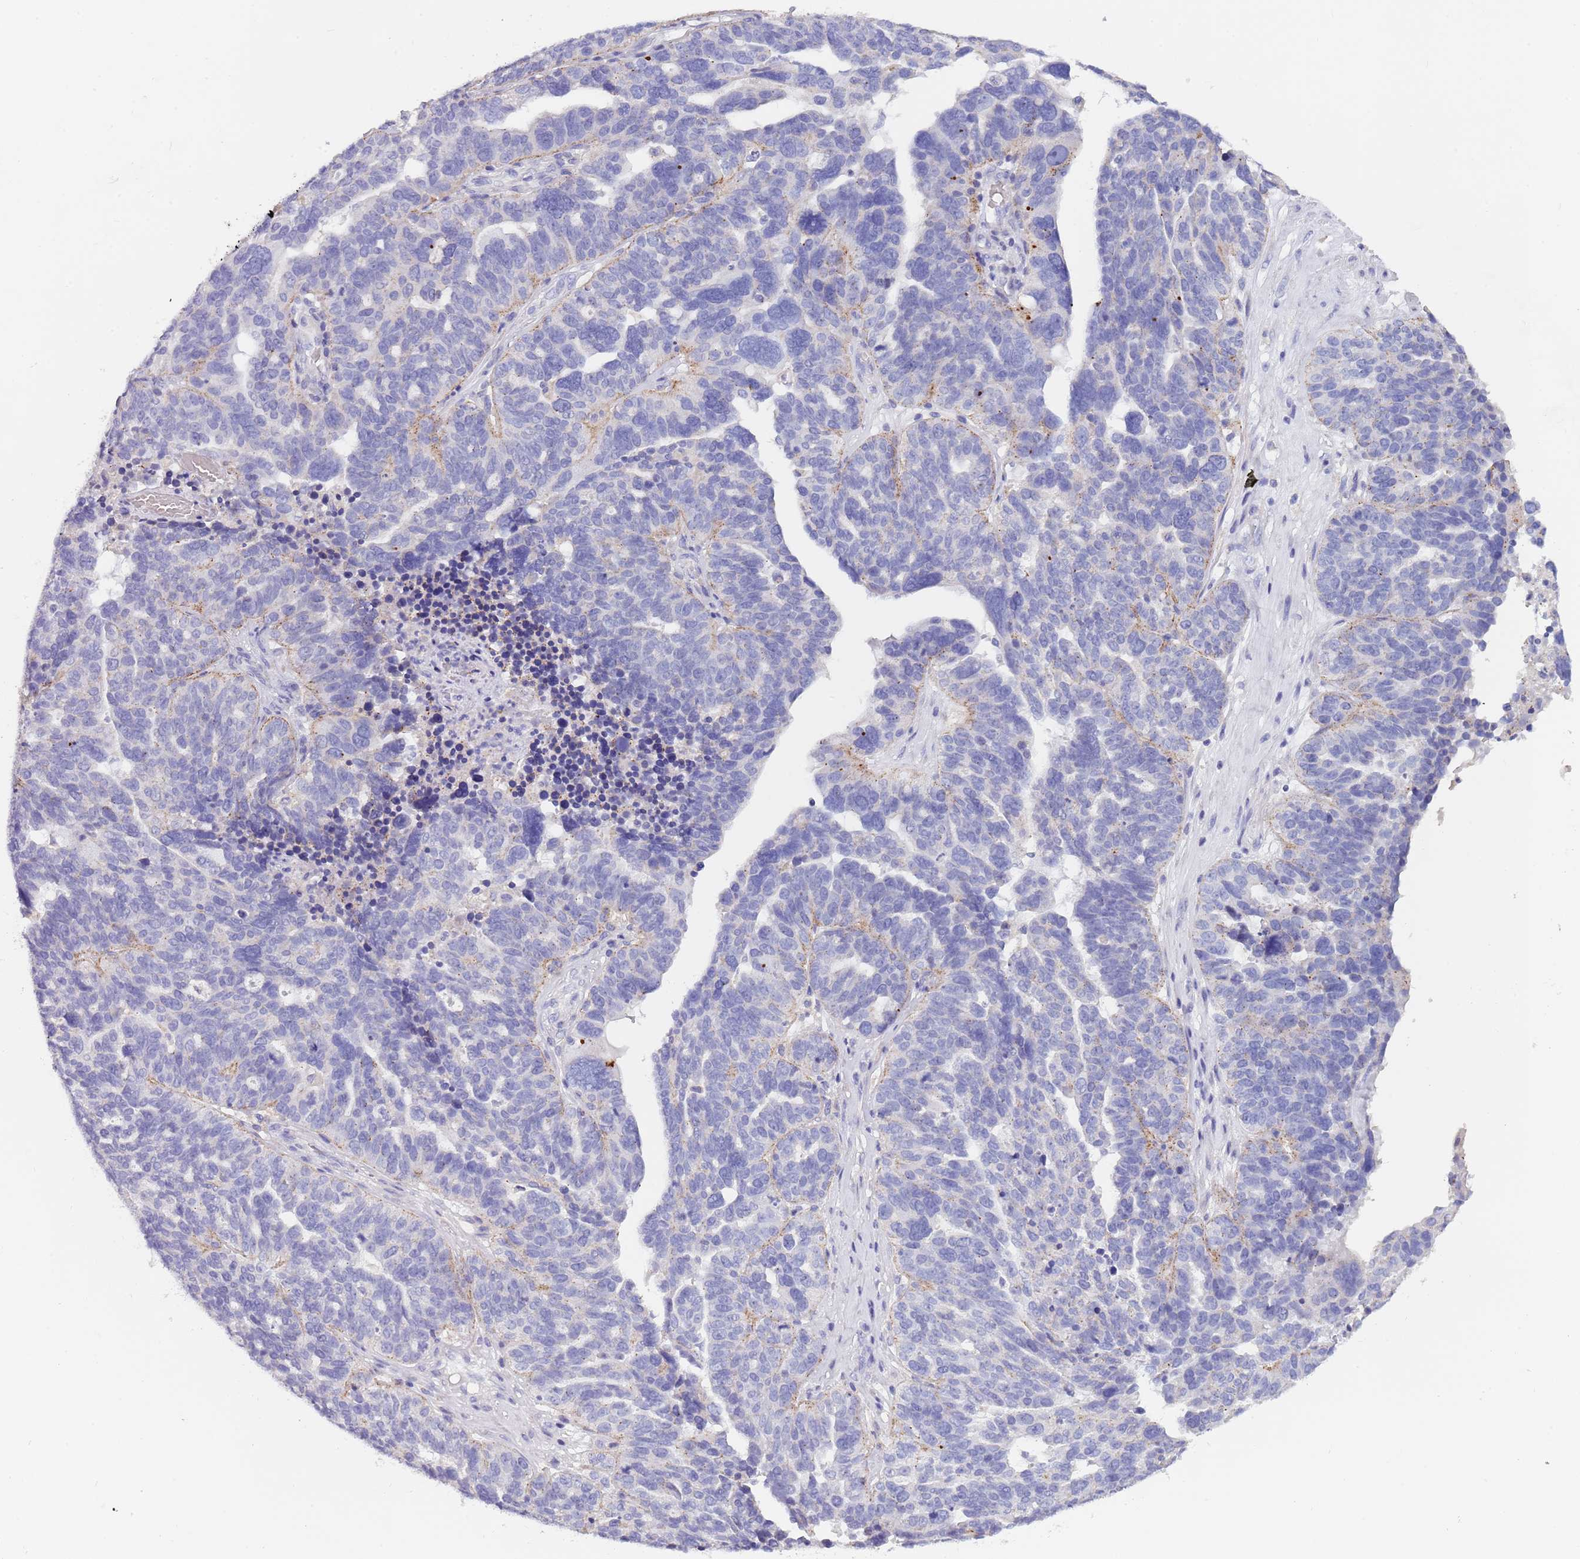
{"staining": {"intensity": "negative", "quantity": "none", "location": "none"}, "tissue": "ovarian cancer", "cell_type": "Tumor cells", "image_type": "cancer", "snomed": [{"axis": "morphology", "description": "Cystadenocarcinoma, serous, NOS"}, {"axis": "topography", "description": "Ovary"}], "caption": "Micrograph shows no significant protein positivity in tumor cells of ovarian cancer.", "gene": "MAN1C1", "patient": {"sex": "female", "age": 59}}